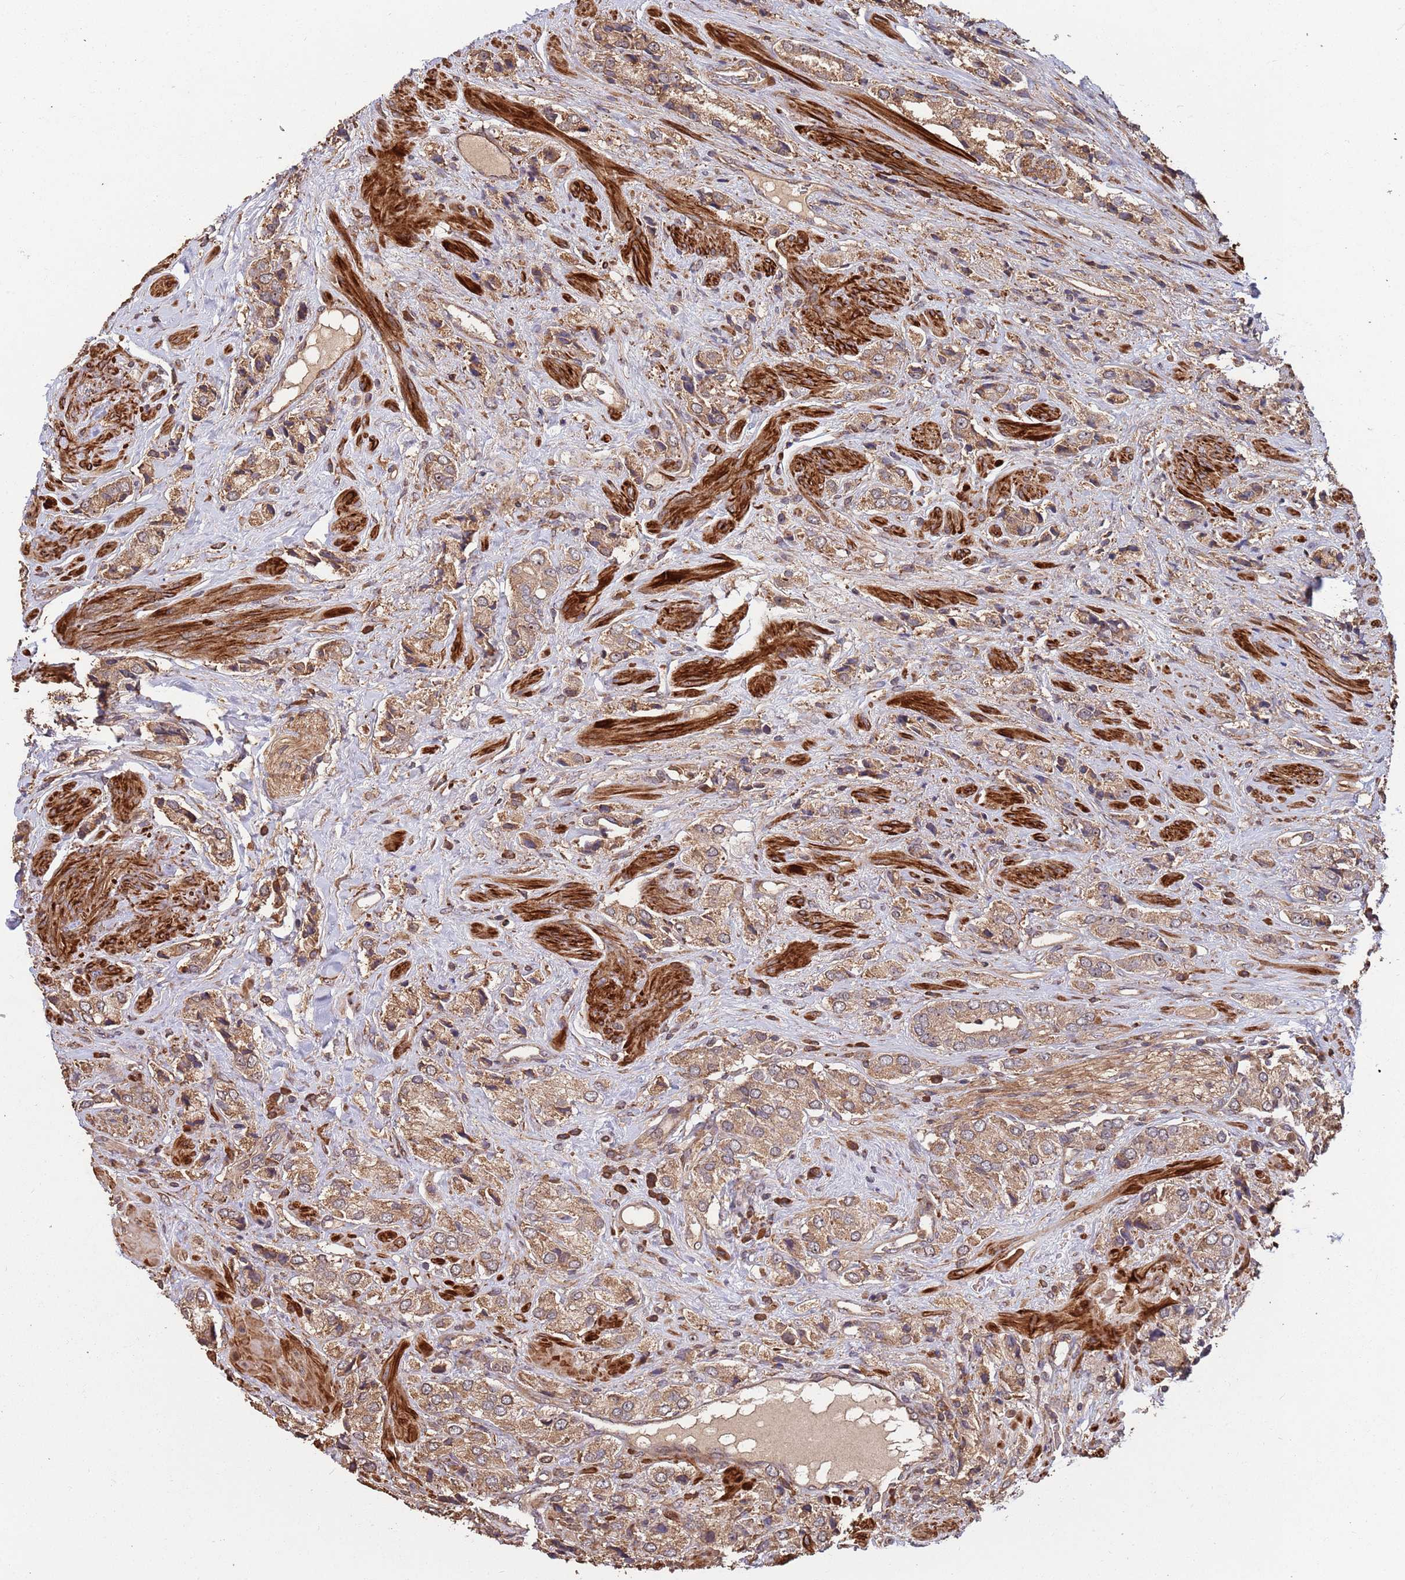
{"staining": {"intensity": "moderate", "quantity": ">75%", "location": "cytoplasmic/membranous"}, "tissue": "prostate cancer", "cell_type": "Tumor cells", "image_type": "cancer", "snomed": [{"axis": "morphology", "description": "Adenocarcinoma, High grade"}, {"axis": "topography", "description": "Prostate and seminal vesicle, NOS"}], "caption": "Moderate cytoplasmic/membranous staining is appreciated in approximately >75% of tumor cells in prostate cancer. (DAB (3,3'-diaminobenzidine) IHC, brown staining for protein, blue staining for nuclei).", "gene": "ZNF428", "patient": {"sex": "male", "age": 64}}